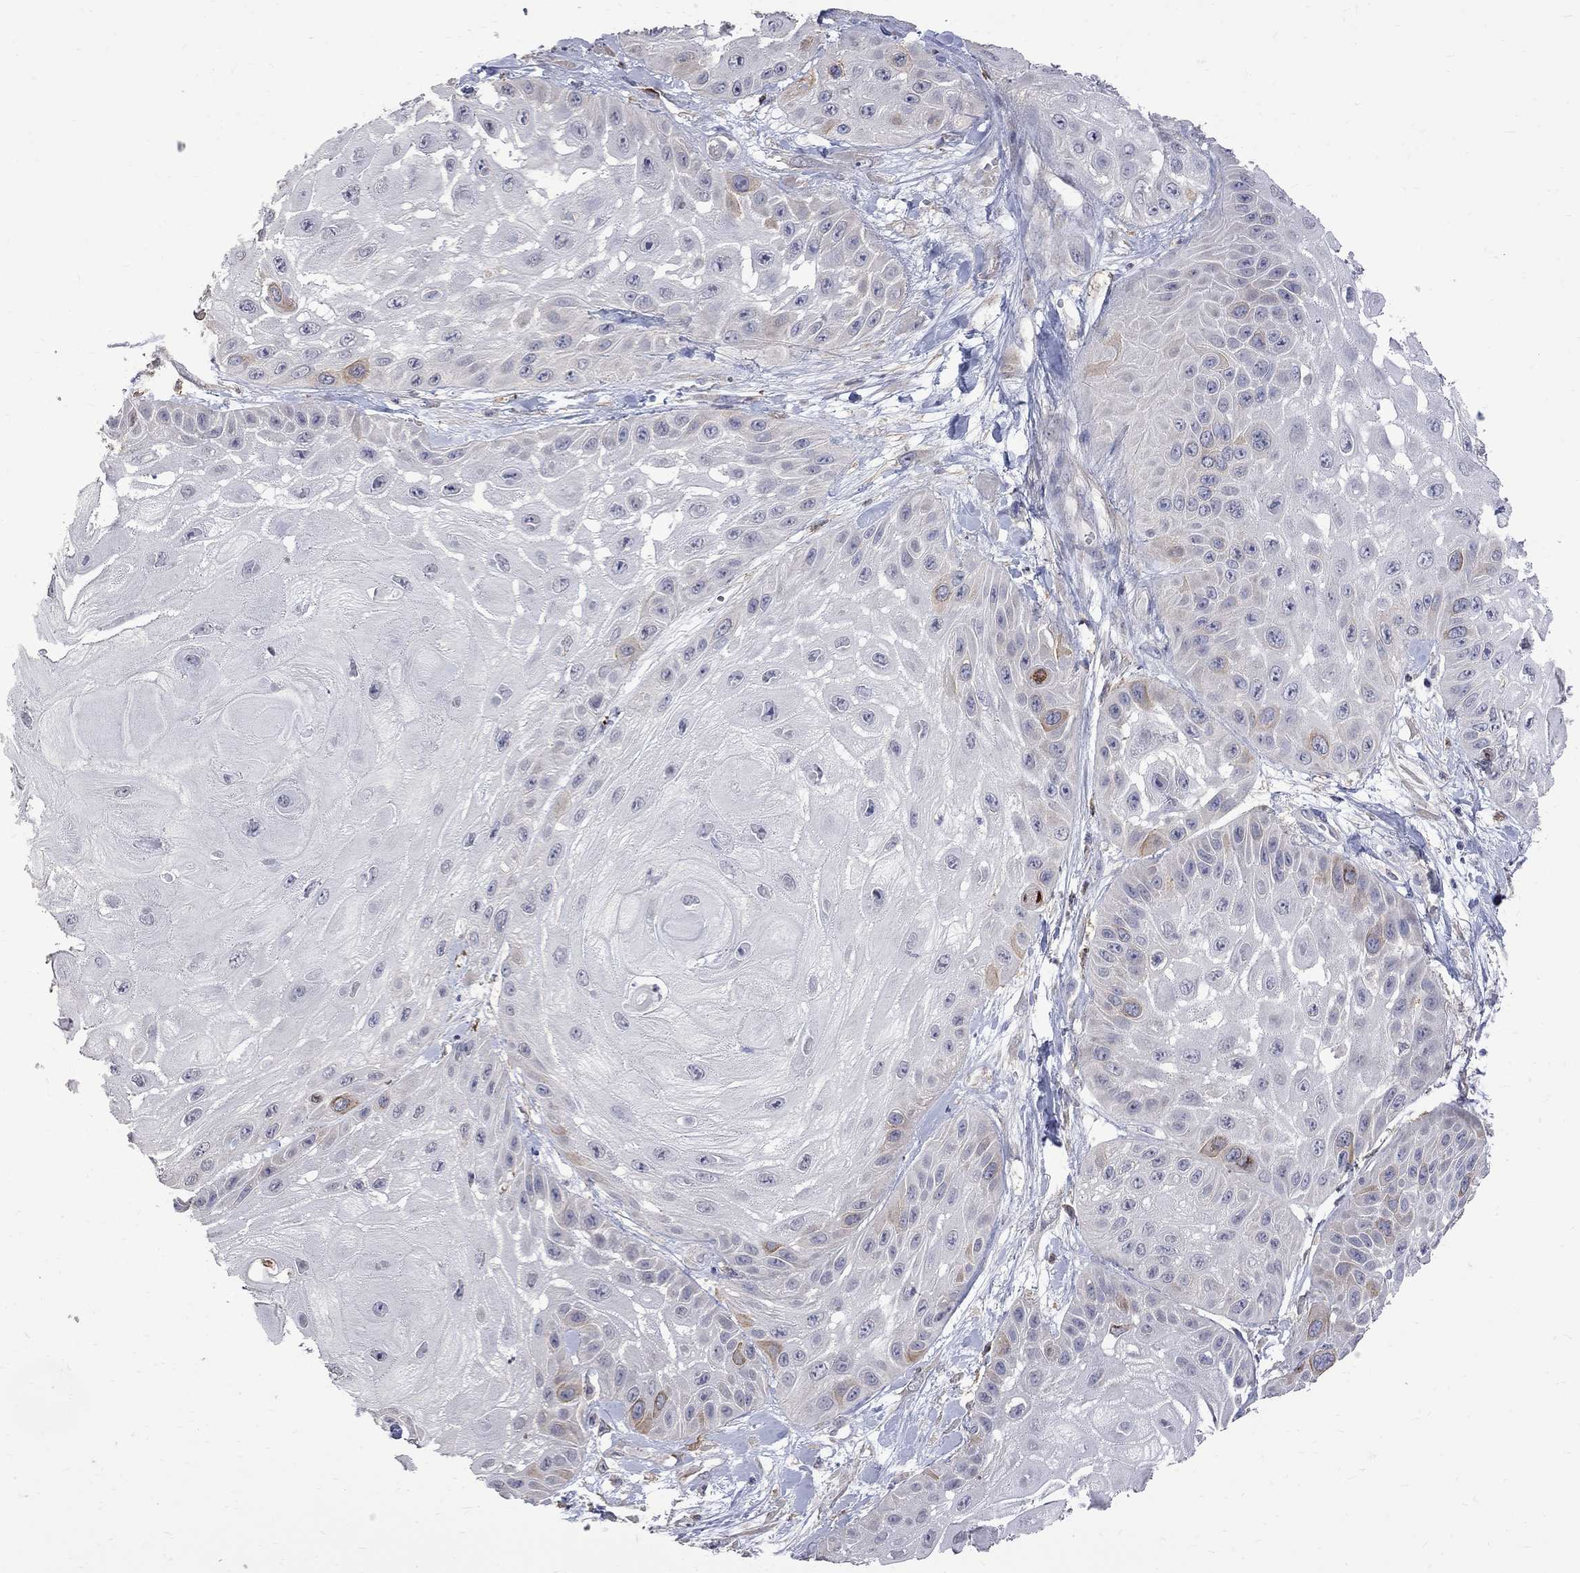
{"staining": {"intensity": "moderate", "quantity": "<25%", "location": "cytoplasmic/membranous"}, "tissue": "skin cancer", "cell_type": "Tumor cells", "image_type": "cancer", "snomed": [{"axis": "morphology", "description": "Normal tissue, NOS"}, {"axis": "morphology", "description": "Squamous cell carcinoma, NOS"}, {"axis": "topography", "description": "Skin"}], "caption": "Immunohistochemistry image of squamous cell carcinoma (skin) stained for a protein (brown), which displays low levels of moderate cytoplasmic/membranous staining in approximately <25% of tumor cells.", "gene": "CKAP2", "patient": {"sex": "male", "age": 79}}